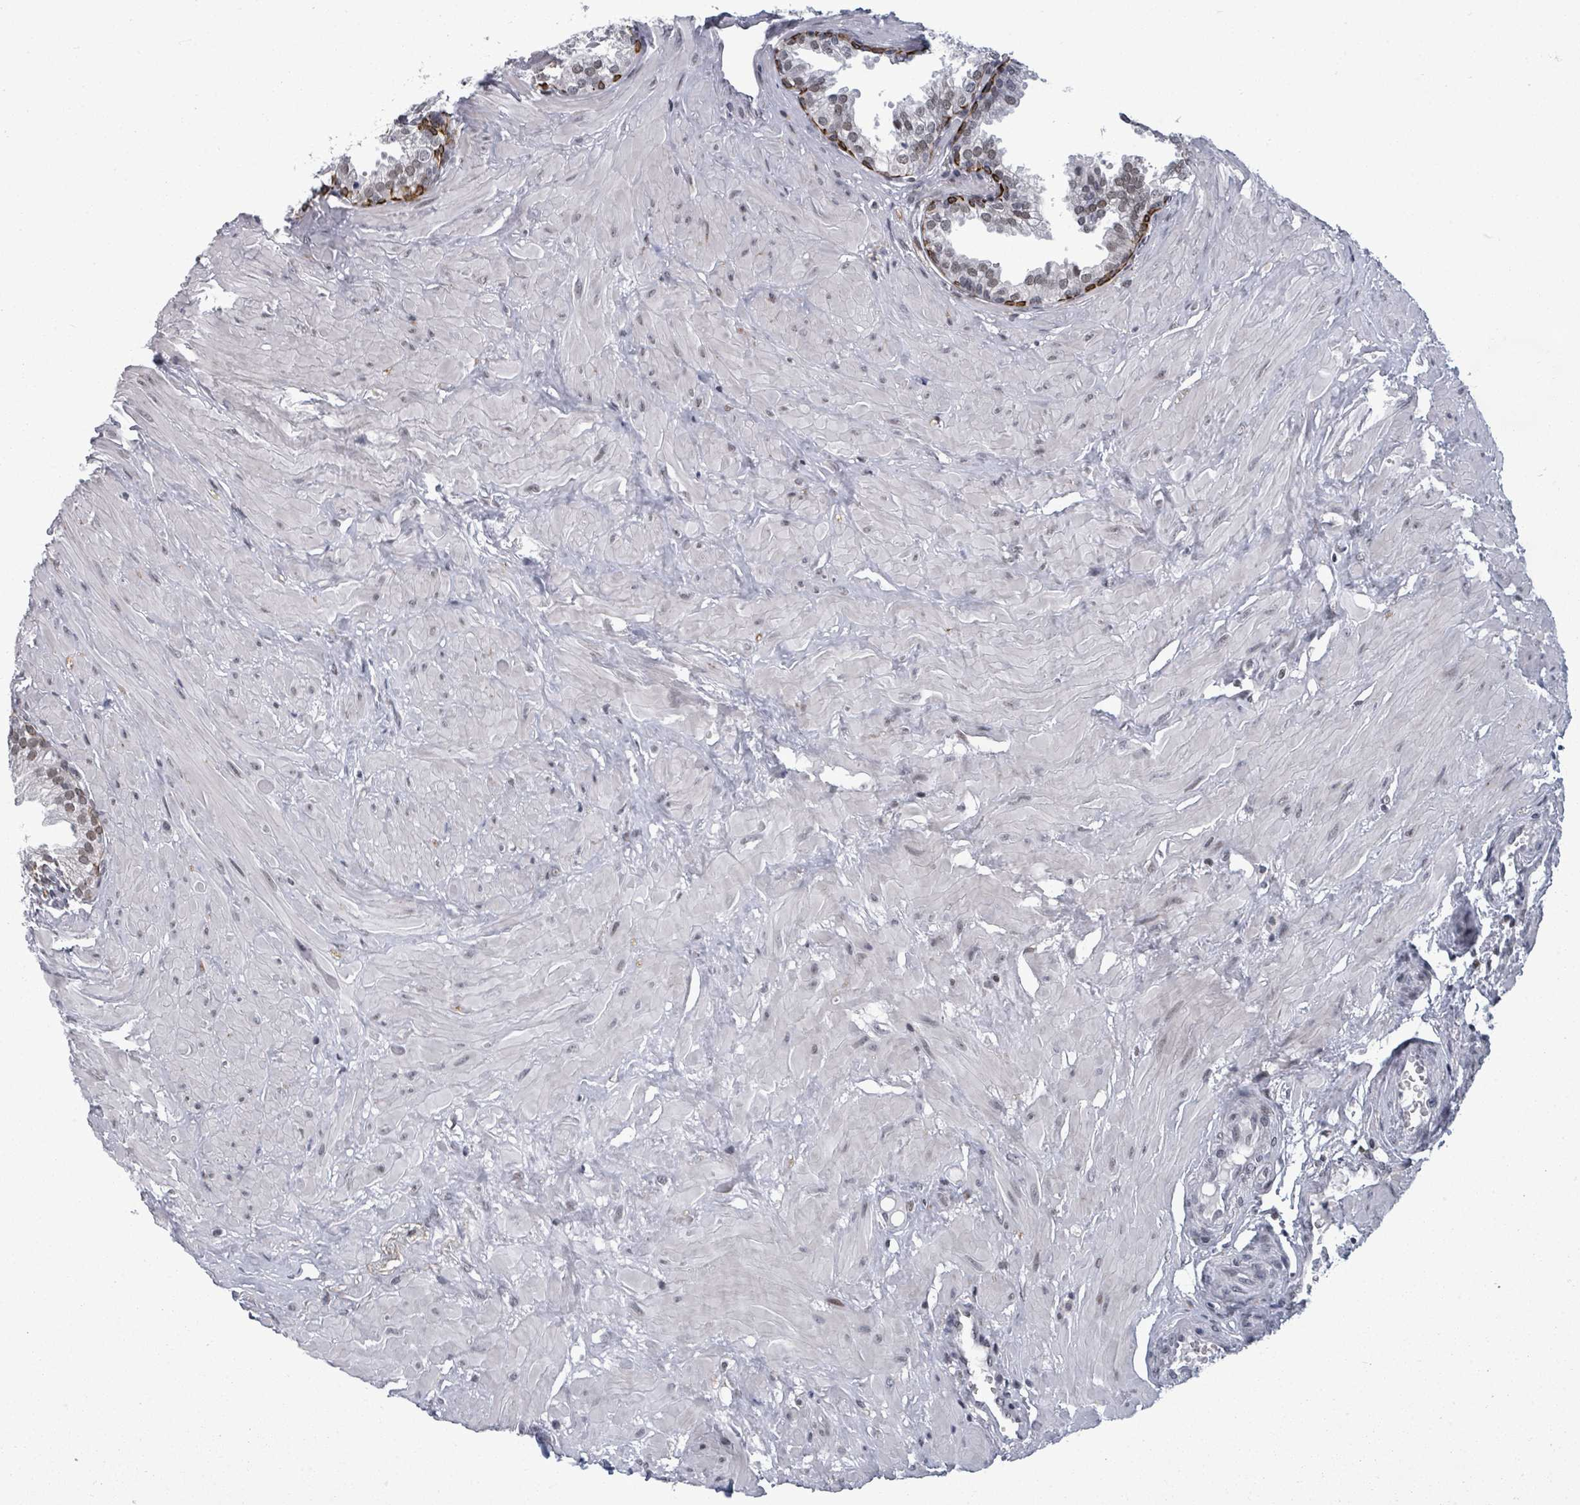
{"staining": {"intensity": "strong", "quantity": "<25%", "location": "cytoplasmic/membranous,nuclear"}, "tissue": "prostate", "cell_type": "Glandular cells", "image_type": "normal", "snomed": [{"axis": "morphology", "description": "Normal tissue, NOS"}, {"axis": "topography", "description": "Prostate"}, {"axis": "topography", "description": "Peripheral nerve tissue"}], "caption": "Protein staining of unremarkable prostate demonstrates strong cytoplasmic/membranous,nuclear expression in approximately <25% of glandular cells.", "gene": "BIVM", "patient": {"sex": "male", "age": 55}}